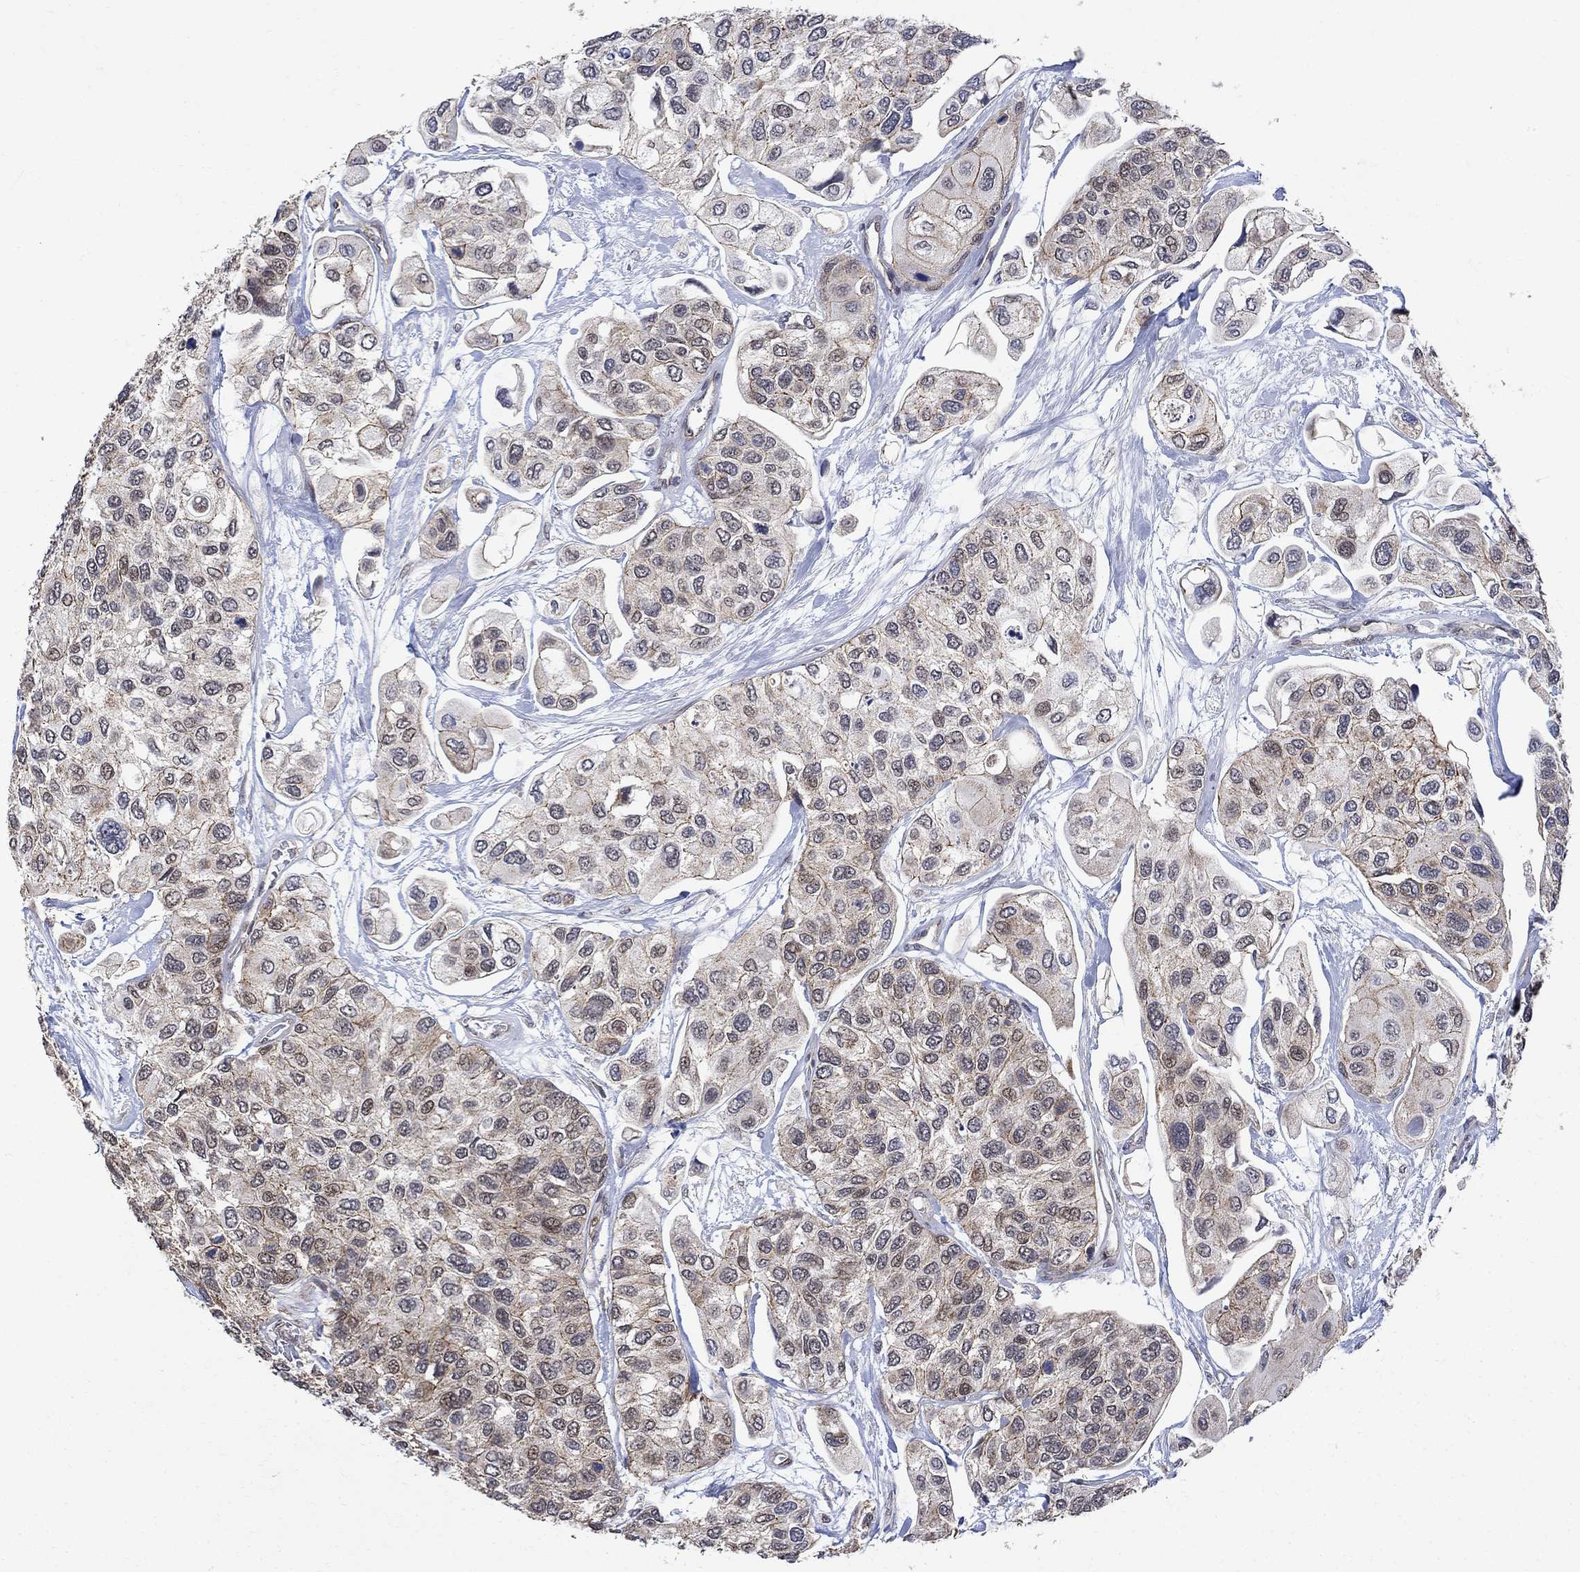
{"staining": {"intensity": "moderate", "quantity": "<25%", "location": "cytoplasmic/membranous"}, "tissue": "urothelial cancer", "cell_type": "Tumor cells", "image_type": "cancer", "snomed": [{"axis": "morphology", "description": "Urothelial carcinoma, High grade"}, {"axis": "topography", "description": "Urinary bladder"}], "caption": "Human high-grade urothelial carcinoma stained with a brown dye shows moderate cytoplasmic/membranous positive staining in approximately <25% of tumor cells.", "gene": "ANKRA2", "patient": {"sex": "male", "age": 77}}